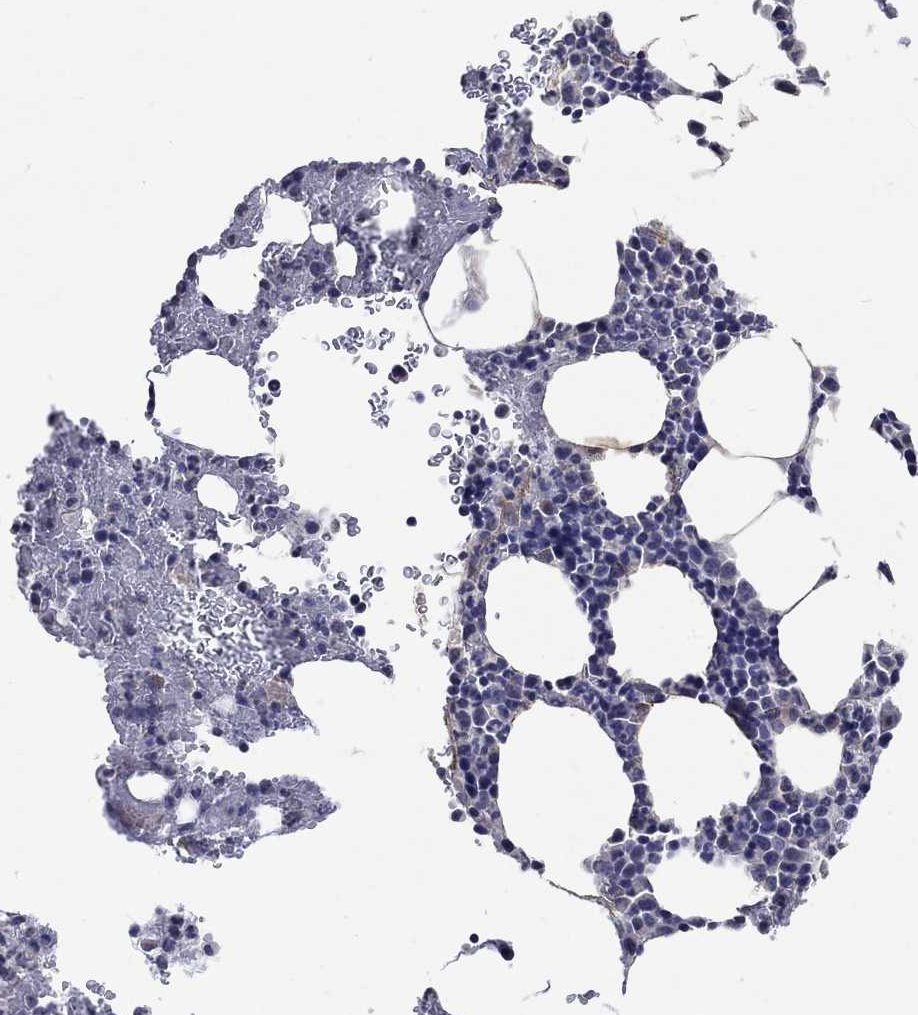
{"staining": {"intensity": "negative", "quantity": "none", "location": "none"}, "tissue": "bone marrow", "cell_type": "Hematopoietic cells", "image_type": "normal", "snomed": [{"axis": "morphology", "description": "Normal tissue, NOS"}, {"axis": "topography", "description": "Bone marrow"}], "caption": "The micrograph shows no staining of hematopoietic cells in benign bone marrow. Brightfield microscopy of immunohistochemistry stained with DAB (brown) and hematoxylin (blue), captured at high magnification.", "gene": "TMEM169", "patient": {"sex": "male", "age": 83}}